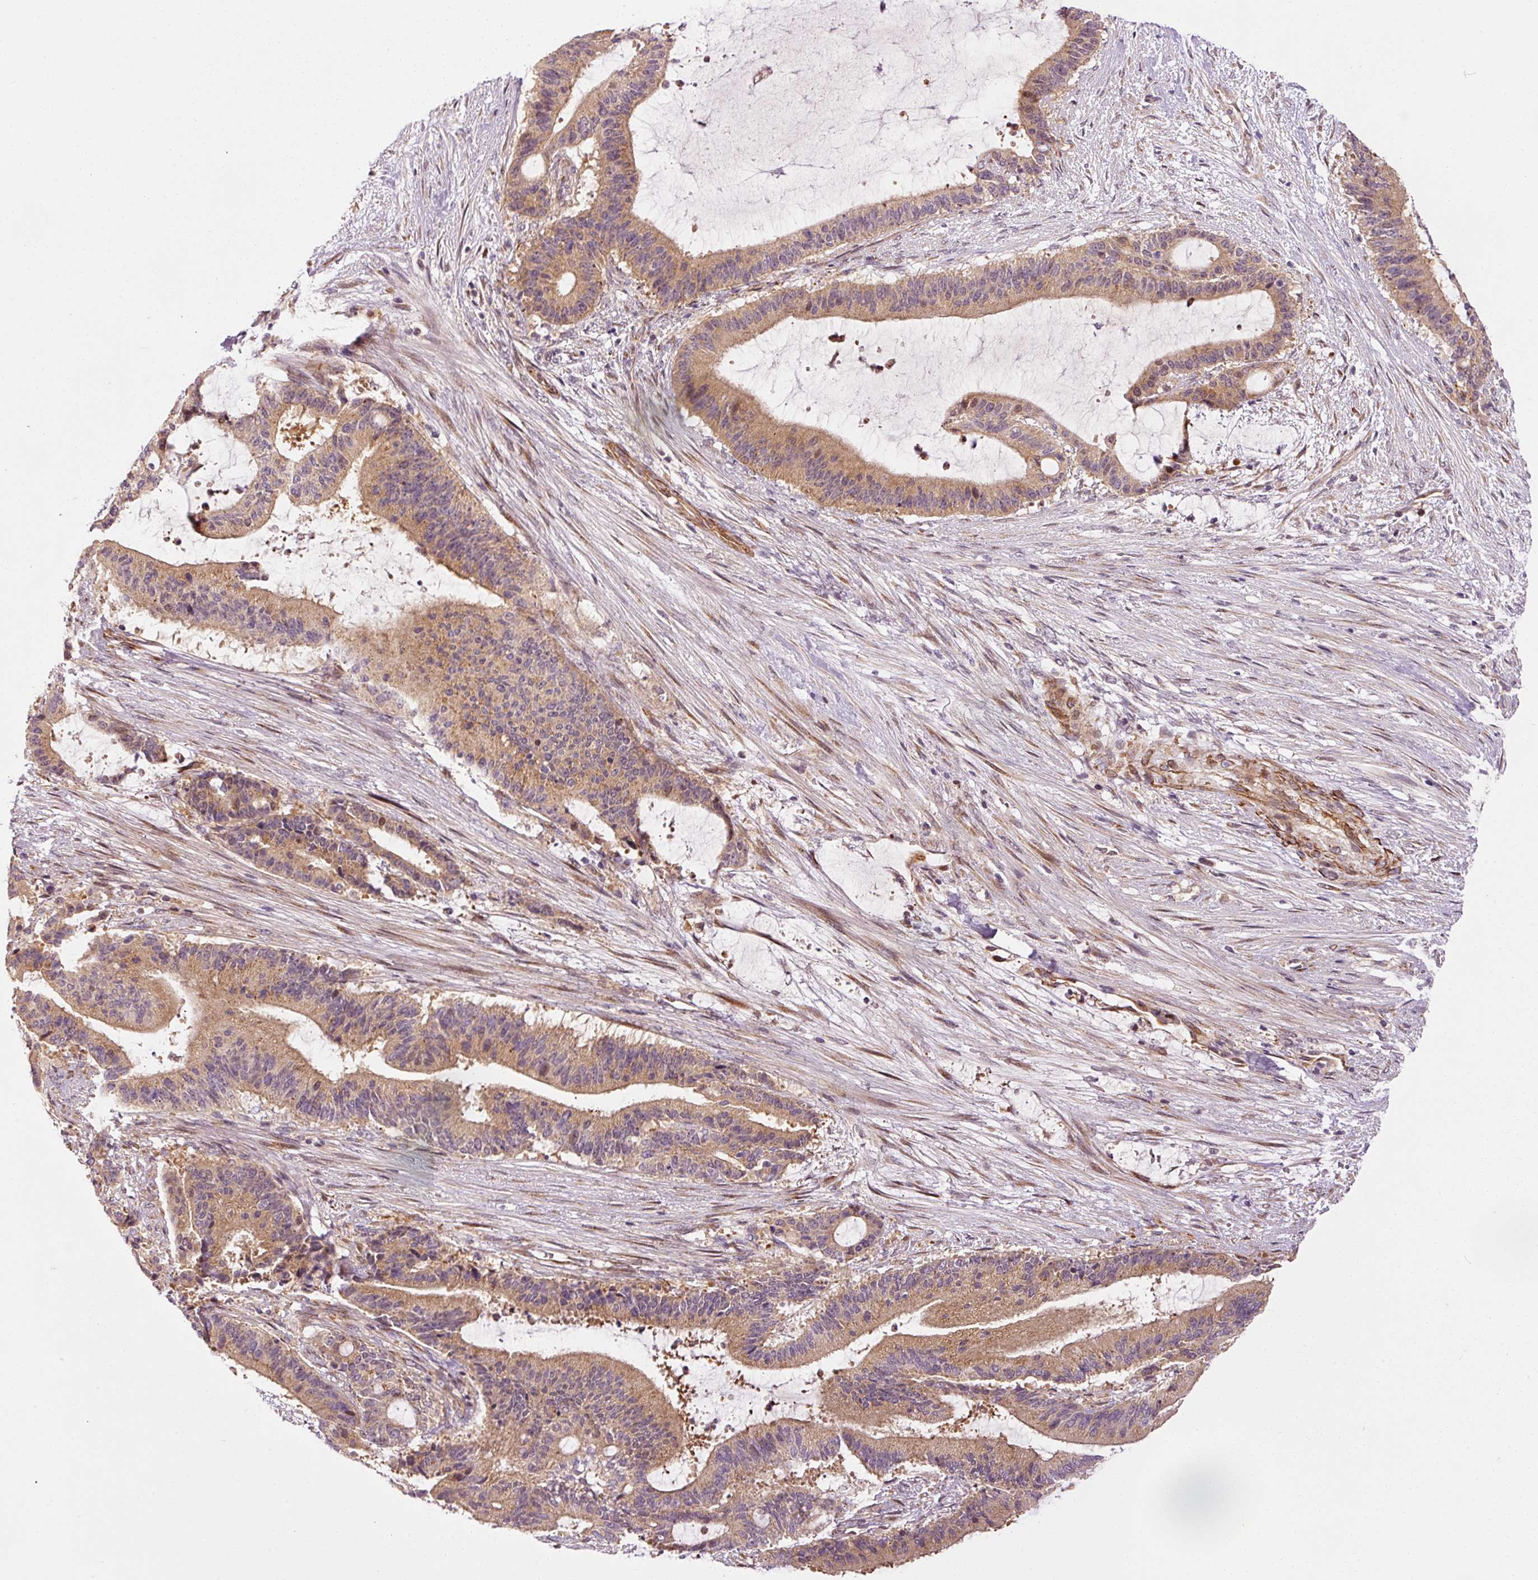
{"staining": {"intensity": "moderate", "quantity": ">75%", "location": "cytoplasmic/membranous"}, "tissue": "liver cancer", "cell_type": "Tumor cells", "image_type": "cancer", "snomed": [{"axis": "morphology", "description": "Normal tissue, NOS"}, {"axis": "morphology", "description": "Cholangiocarcinoma"}, {"axis": "topography", "description": "Liver"}, {"axis": "topography", "description": "Peripheral nerve tissue"}], "caption": "IHC of human liver cancer (cholangiocarcinoma) shows medium levels of moderate cytoplasmic/membranous expression in approximately >75% of tumor cells.", "gene": "PPP1R14B", "patient": {"sex": "female", "age": 73}}